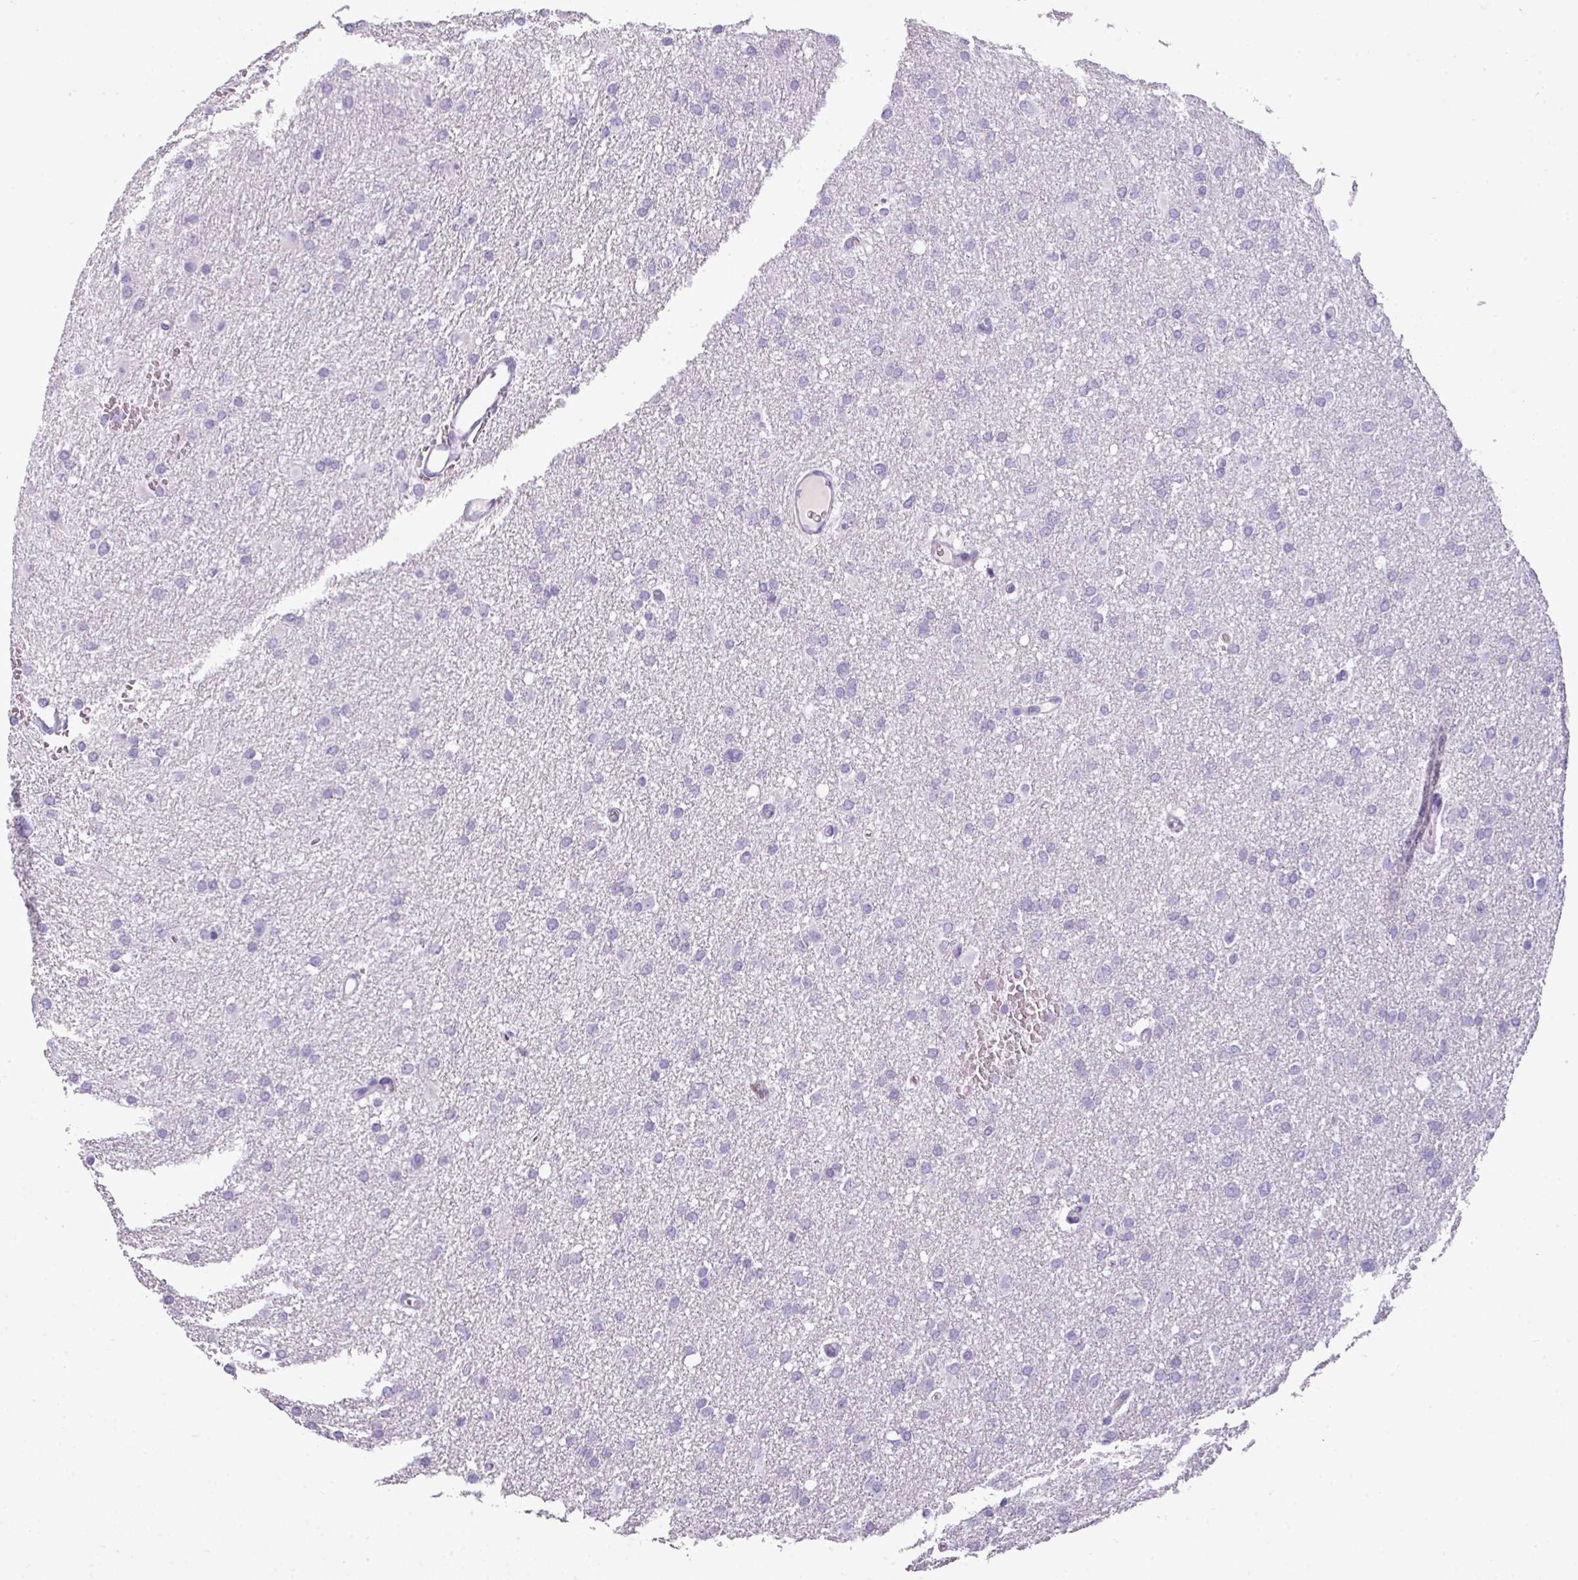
{"staining": {"intensity": "negative", "quantity": "none", "location": "none"}, "tissue": "glioma", "cell_type": "Tumor cells", "image_type": "cancer", "snomed": [{"axis": "morphology", "description": "Glioma, malignant, High grade"}, {"axis": "topography", "description": "Cerebral cortex"}], "caption": "Tumor cells show no significant positivity in high-grade glioma (malignant). The staining is performed using DAB brown chromogen with nuclei counter-stained in using hematoxylin.", "gene": "CTSG", "patient": {"sex": "female", "age": 36}}